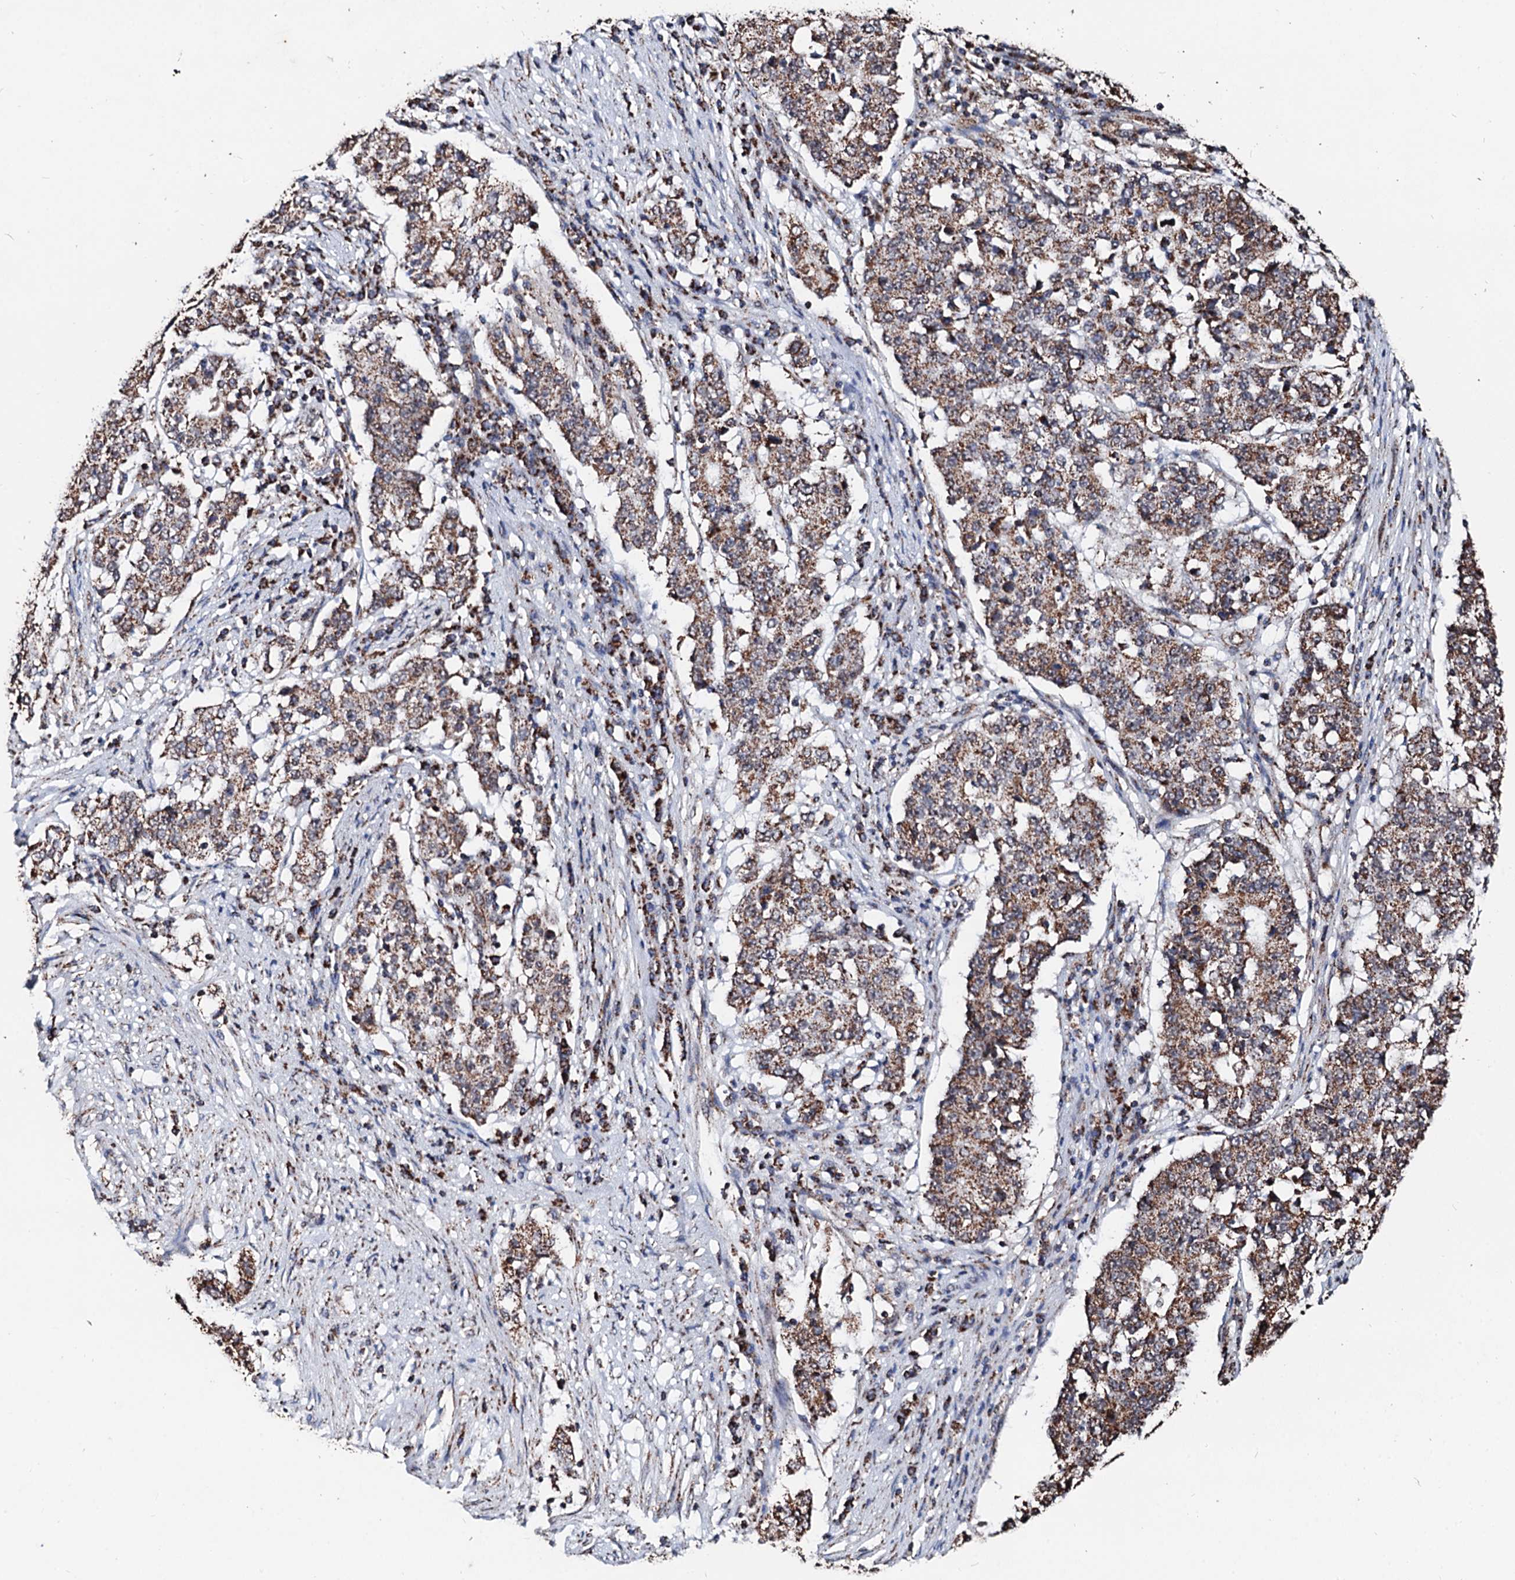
{"staining": {"intensity": "moderate", "quantity": ">75%", "location": "cytoplasmic/membranous"}, "tissue": "stomach cancer", "cell_type": "Tumor cells", "image_type": "cancer", "snomed": [{"axis": "morphology", "description": "Adenocarcinoma, NOS"}, {"axis": "topography", "description": "Stomach"}], "caption": "A high-resolution micrograph shows IHC staining of stomach cancer, which displays moderate cytoplasmic/membranous positivity in about >75% of tumor cells.", "gene": "SECISBP2L", "patient": {"sex": "male", "age": 59}}